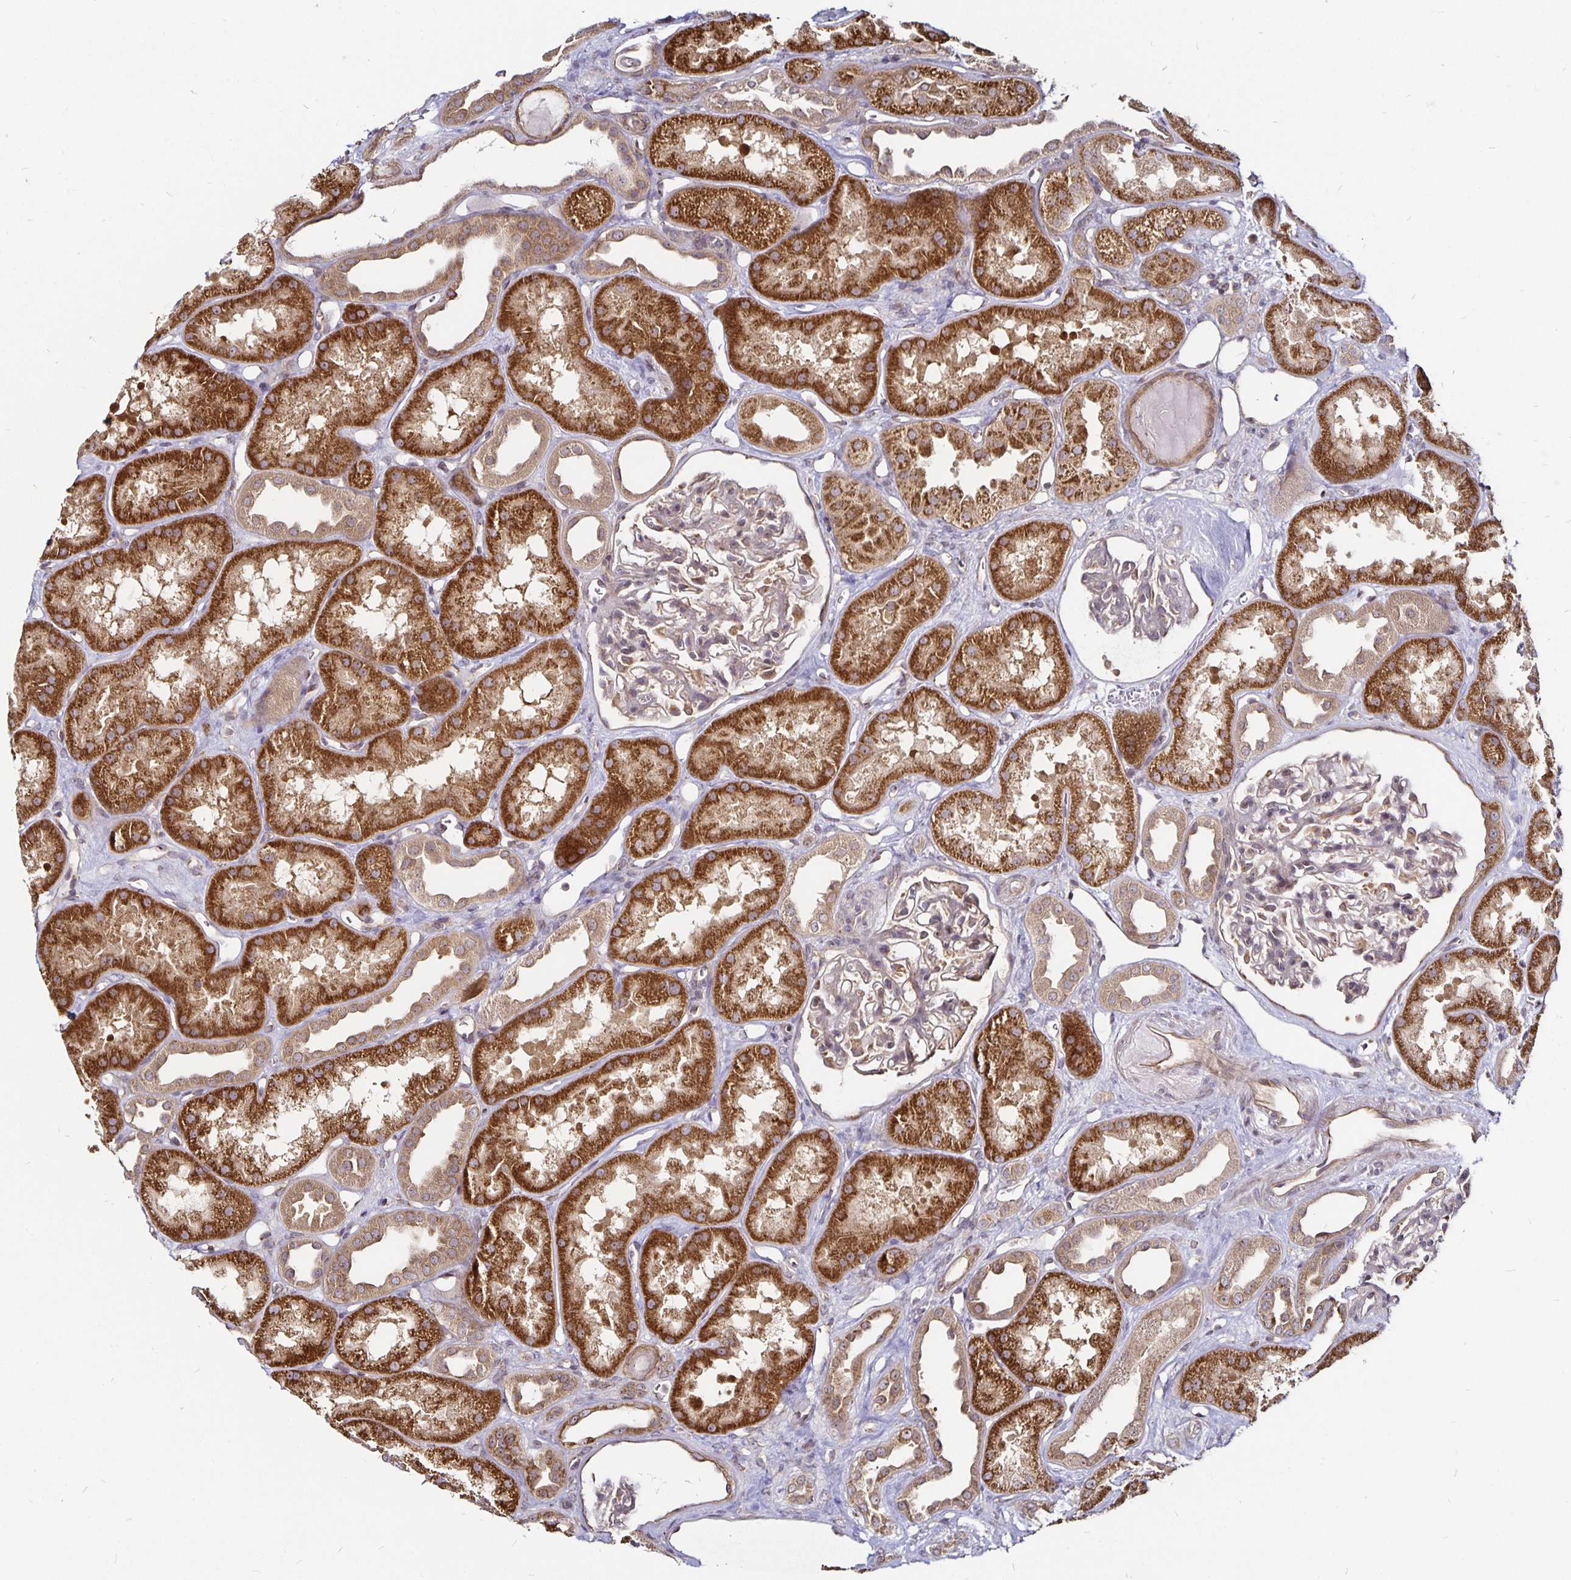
{"staining": {"intensity": "weak", "quantity": "25%-75%", "location": "cytoplasmic/membranous"}, "tissue": "kidney", "cell_type": "Cells in glomeruli", "image_type": "normal", "snomed": [{"axis": "morphology", "description": "Normal tissue, NOS"}, {"axis": "topography", "description": "Kidney"}], "caption": "Benign kidney shows weak cytoplasmic/membranous expression in about 25%-75% of cells in glomeruli The staining was performed using DAB, with brown indicating positive protein expression. Nuclei are stained blue with hematoxylin..", "gene": "CYP27A1", "patient": {"sex": "male", "age": 61}}